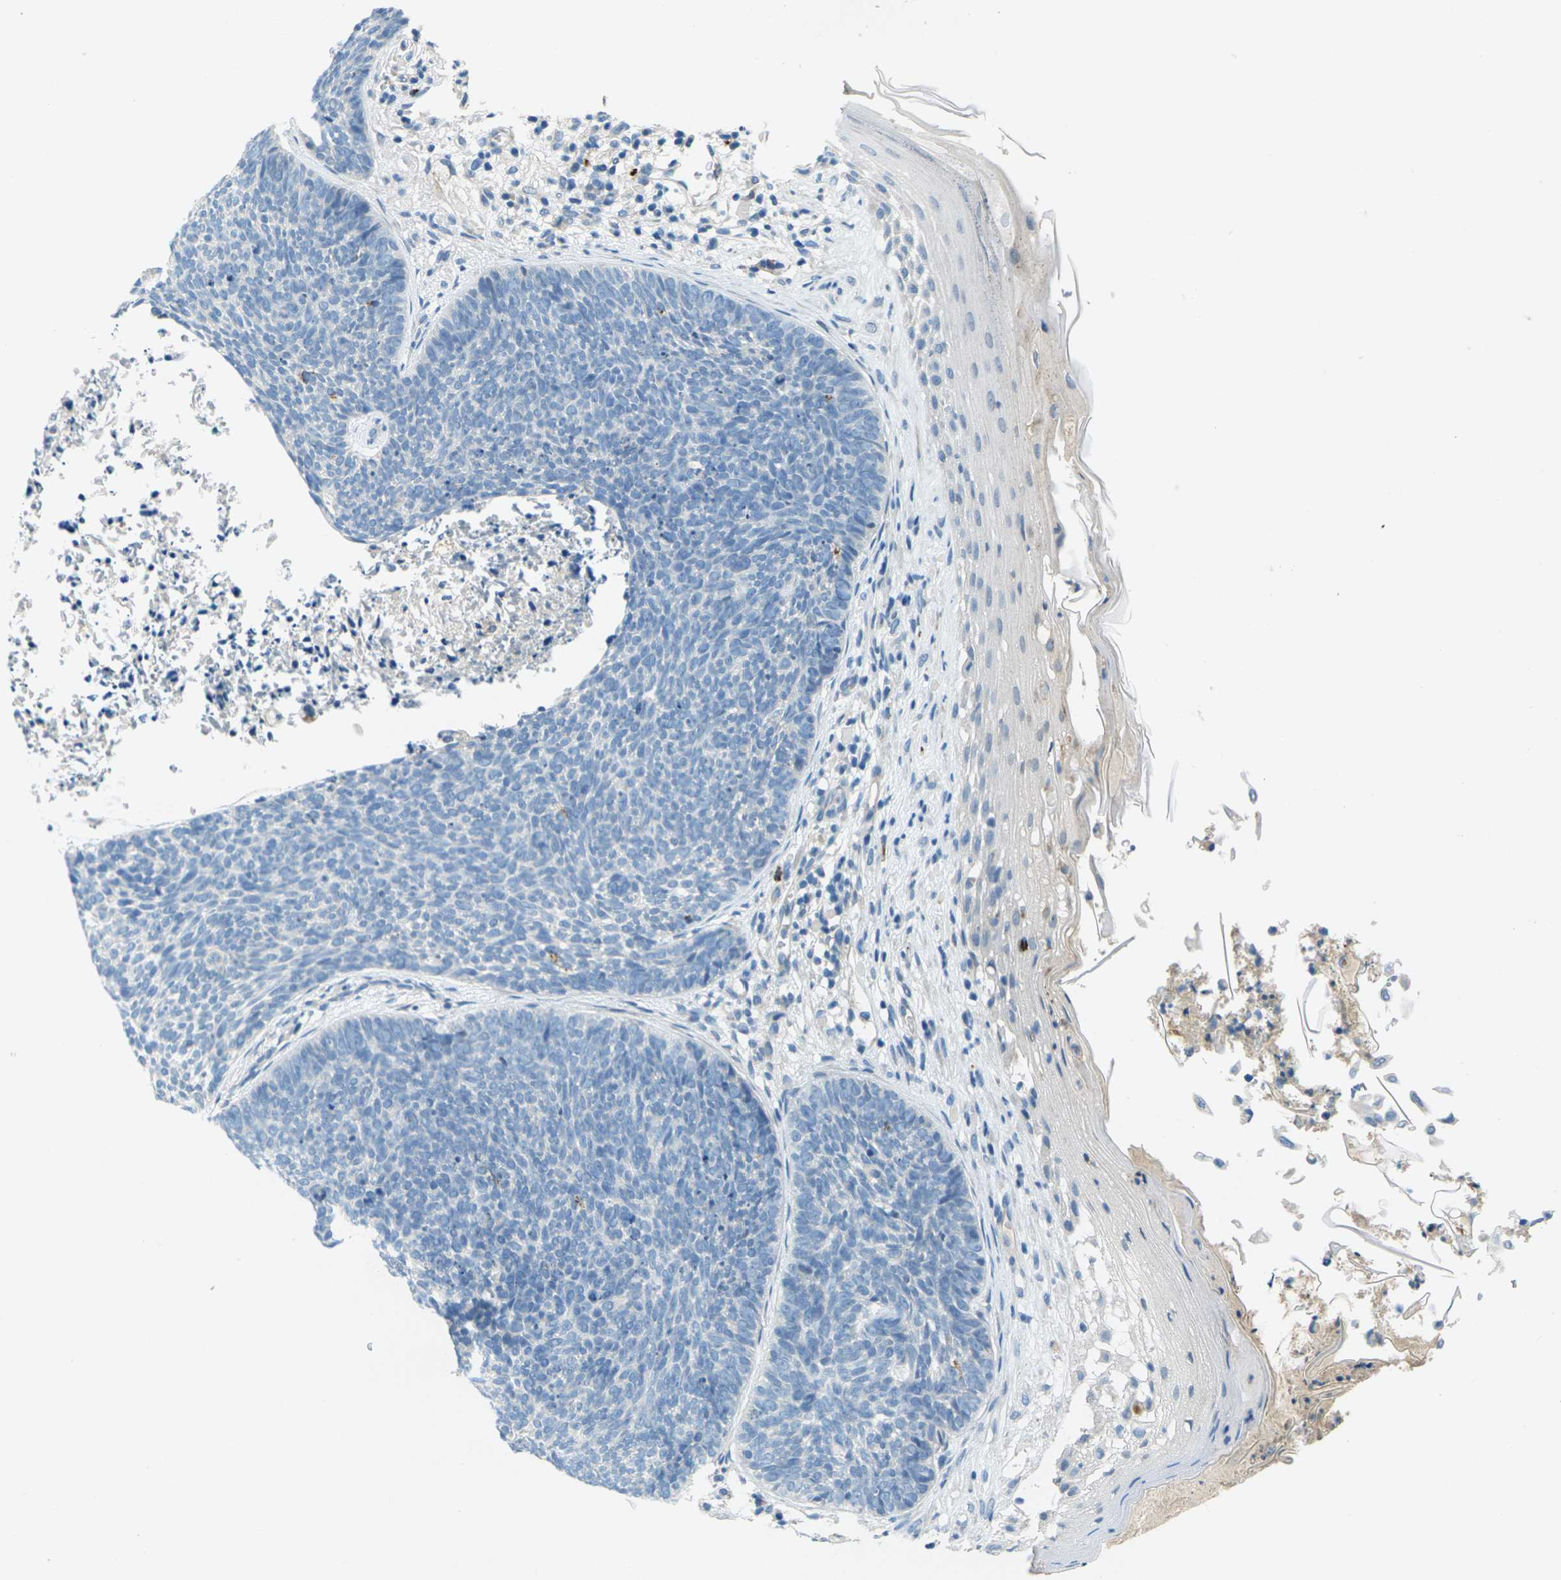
{"staining": {"intensity": "negative", "quantity": "none", "location": "none"}, "tissue": "skin cancer", "cell_type": "Tumor cells", "image_type": "cancer", "snomed": [{"axis": "morphology", "description": "Basal cell carcinoma"}, {"axis": "topography", "description": "Skin"}], "caption": "Tumor cells are negative for brown protein staining in skin cancer.", "gene": "CYP2C8", "patient": {"sex": "female", "age": 70}}